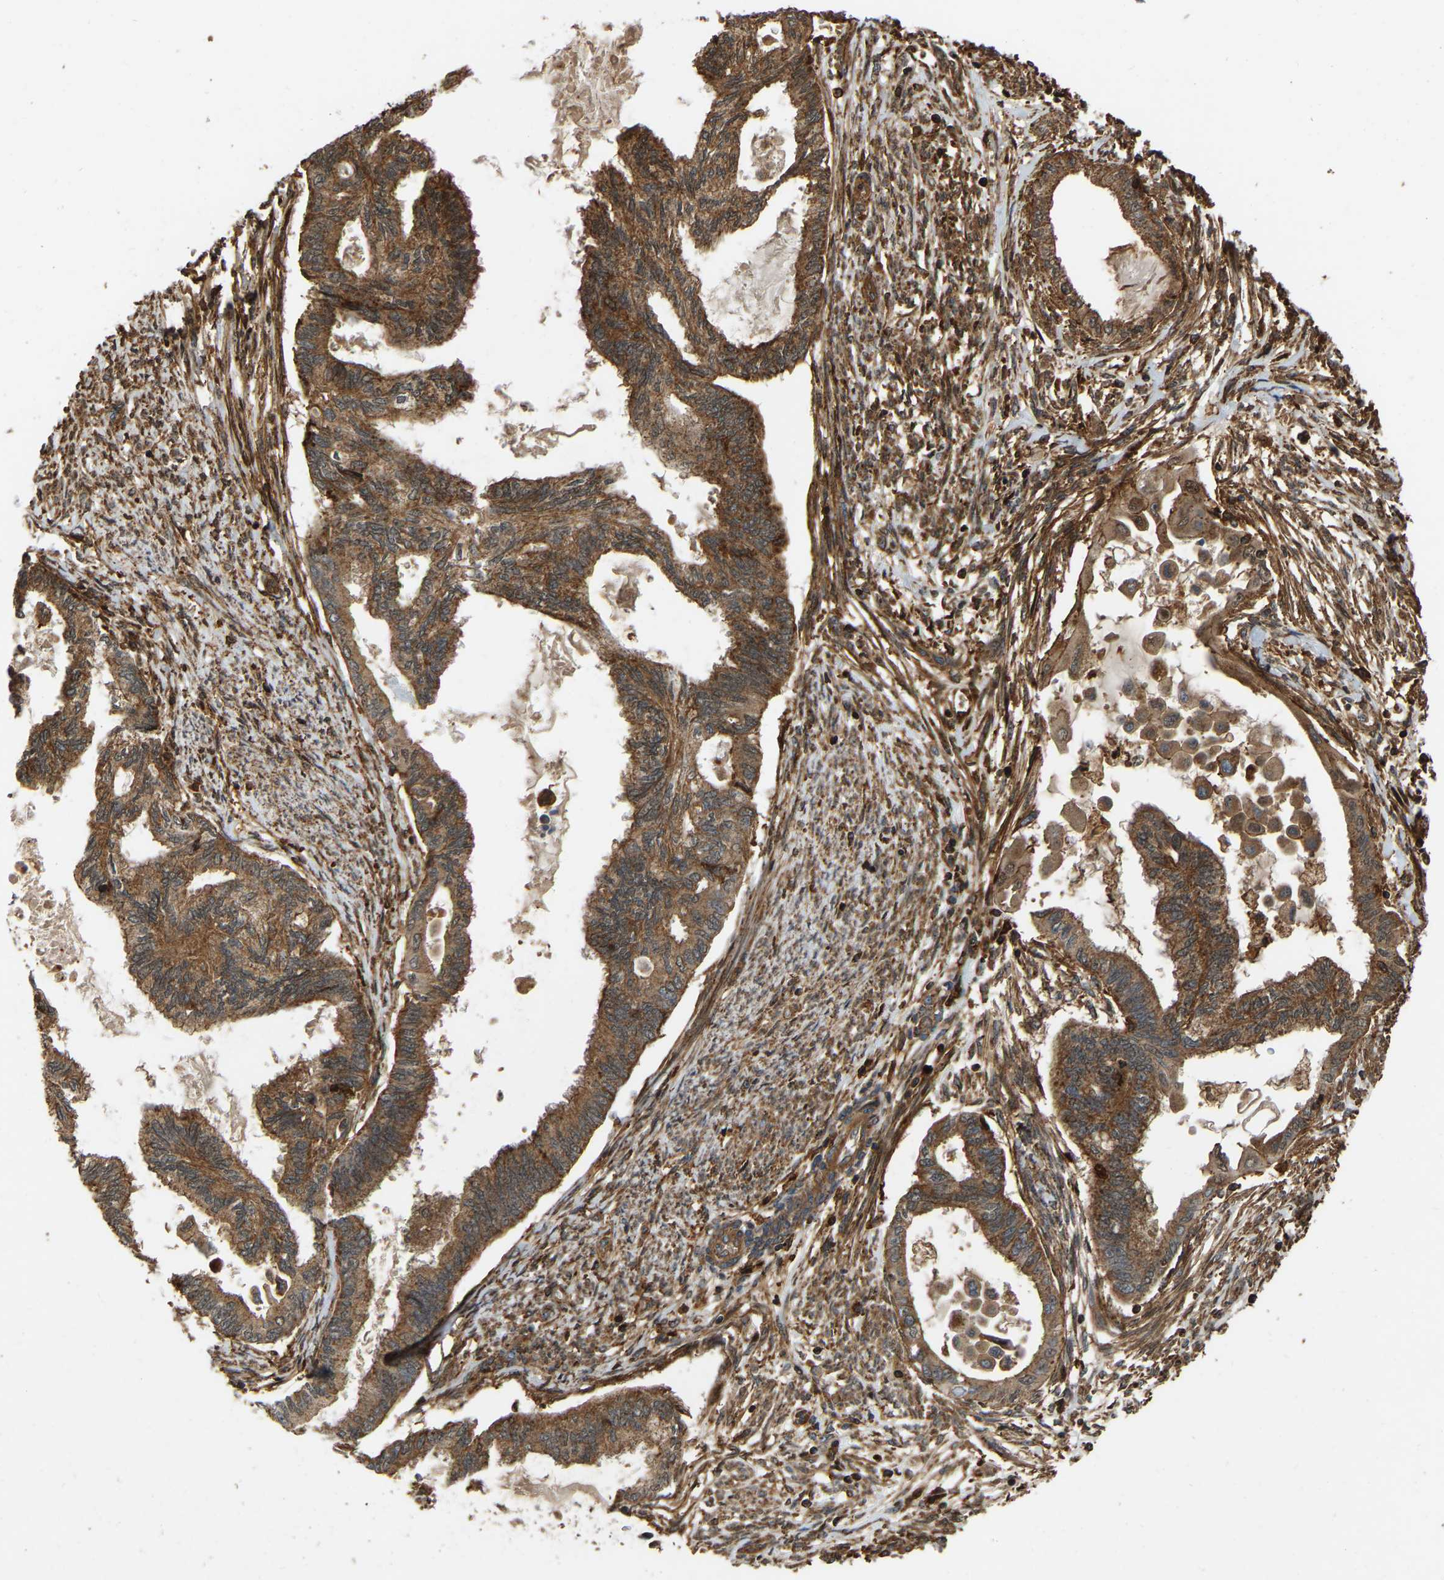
{"staining": {"intensity": "moderate", "quantity": ">75%", "location": "cytoplasmic/membranous"}, "tissue": "cervical cancer", "cell_type": "Tumor cells", "image_type": "cancer", "snomed": [{"axis": "morphology", "description": "Normal tissue, NOS"}, {"axis": "morphology", "description": "Adenocarcinoma, NOS"}, {"axis": "topography", "description": "Cervix"}, {"axis": "topography", "description": "Endometrium"}], "caption": "Protein staining of cervical cancer tissue shows moderate cytoplasmic/membranous expression in approximately >75% of tumor cells.", "gene": "SAMD9L", "patient": {"sex": "female", "age": 86}}